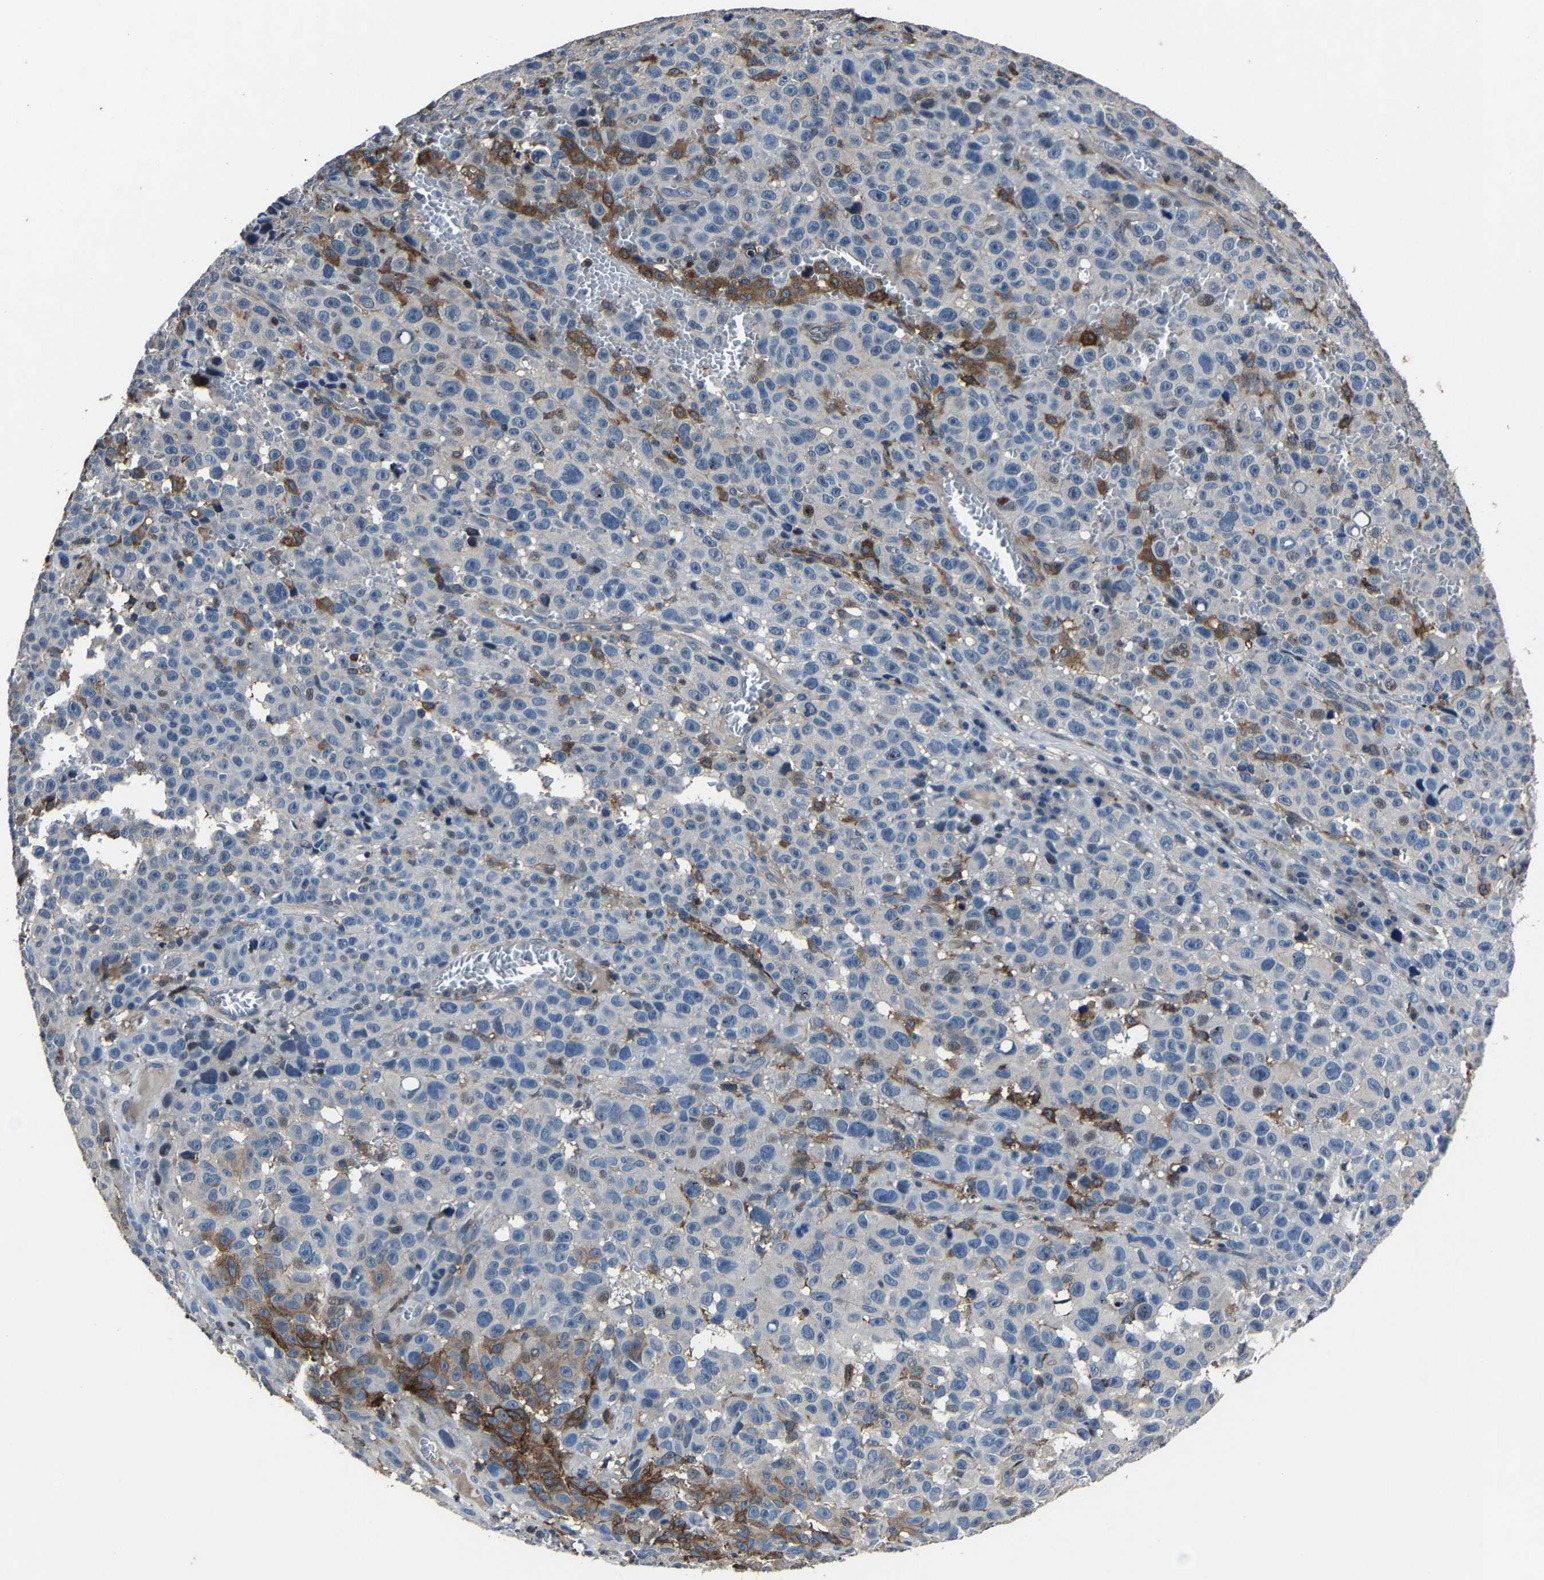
{"staining": {"intensity": "negative", "quantity": "none", "location": "none"}, "tissue": "melanoma", "cell_type": "Tumor cells", "image_type": "cancer", "snomed": [{"axis": "morphology", "description": "Malignant melanoma, NOS"}, {"axis": "topography", "description": "Skin"}], "caption": "An image of melanoma stained for a protein shows no brown staining in tumor cells.", "gene": "PCNX2", "patient": {"sex": "female", "age": 82}}